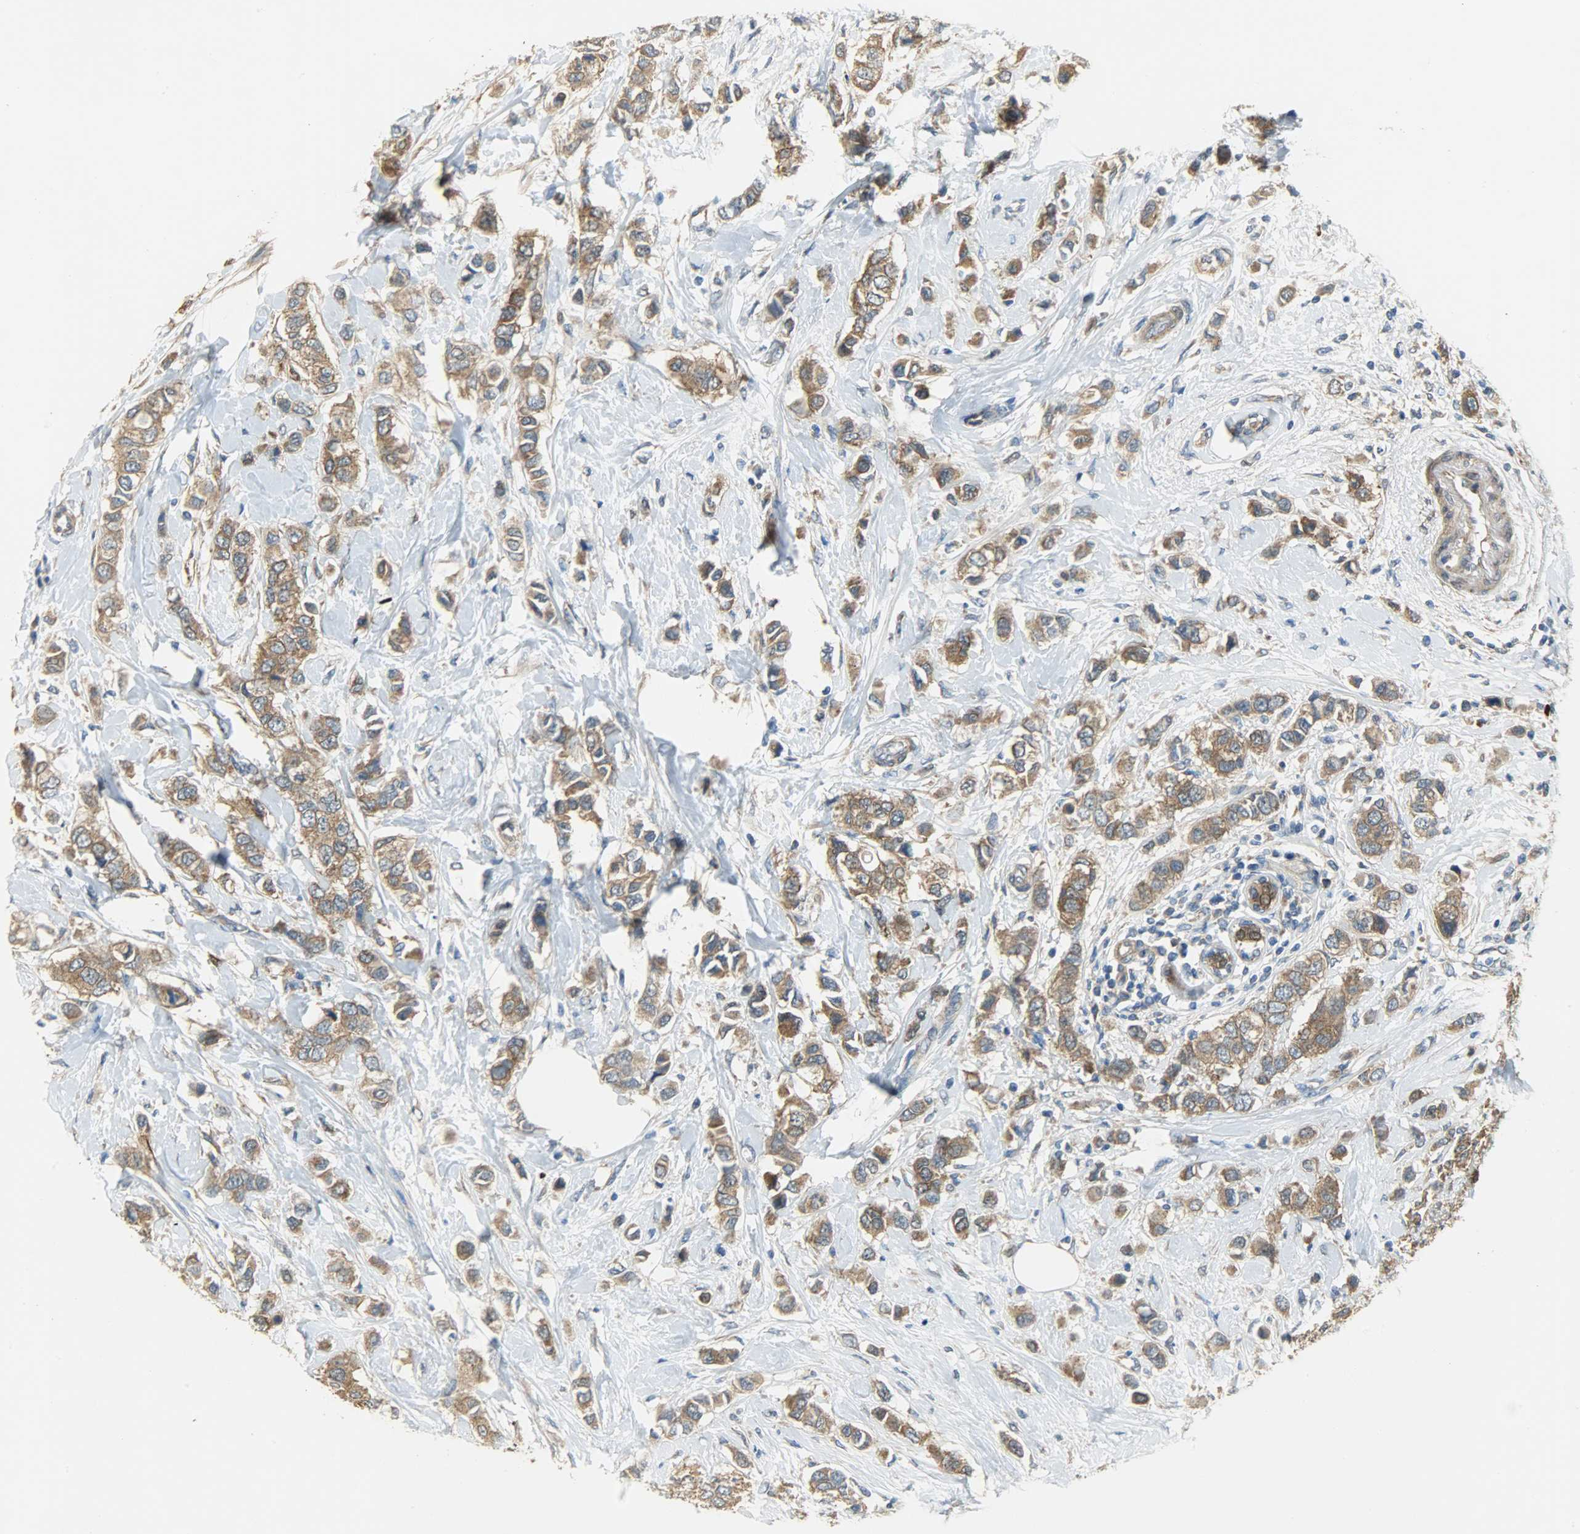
{"staining": {"intensity": "strong", "quantity": ">75%", "location": "cytoplasmic/membranous"}, "tissue": "breast cancer", "cell_type": "Tumor cells", "image_type": "cancer", "snomed": [{"axis": "morphology", "description": "Duct carcinoma"}, {"axis": "topography", "description": "Breast"}], "caption": "Breast cancer (intraductal carcinoma) stained with IHC reveals strong cytoplasmic/membranous positivity in approximately >75% of tumor cells.", "gene": "C1orf198", "patient": {"sex": "female", "age": 50}}